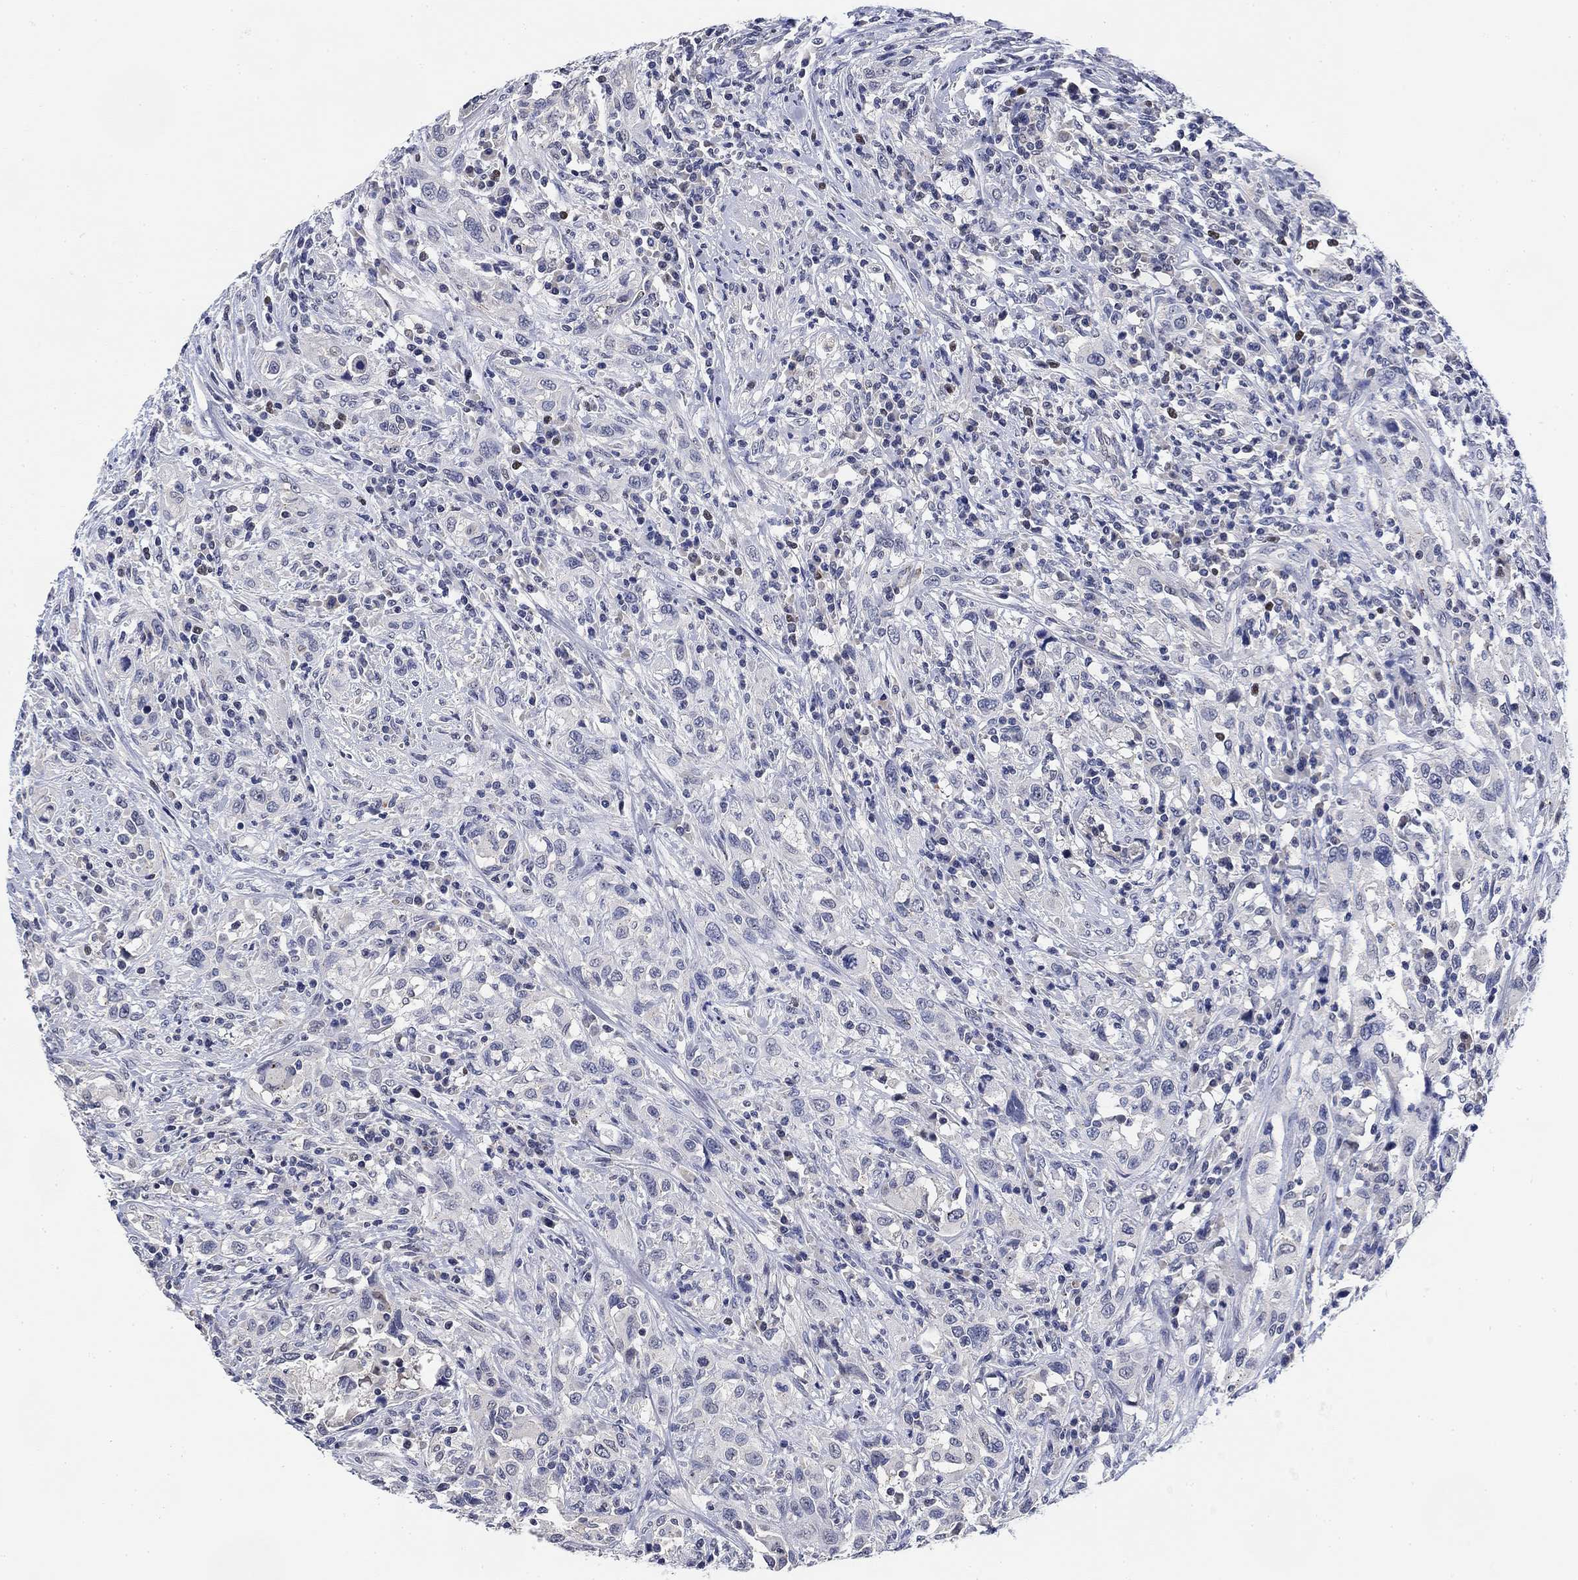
{"staining": {"intensity": "negative", "quantity": "none", "location": "none"}, "tissue": "urothelial cancer", "cell_type": "Tumor cells", "image_type": "cancer", "snomed": [{"axis": "morphology", "description": "Urothelial carcinoma, NOS"}, {"axis": "morphology", "description": "Urothelial carcinoma, High grade"}, {"axis": "topography", "description": "Urinary bladder"}], "caption": "Immunohistochemistry (IHC) photomicrograph of neoplastic tissue: urothelial cancer stained with DAB (3,3'-diaminobenzidine) exhibits no significant protein positivity in tumor cells.", "gene": "DAZL", "patient": {"sex": "female", "age": 64}}